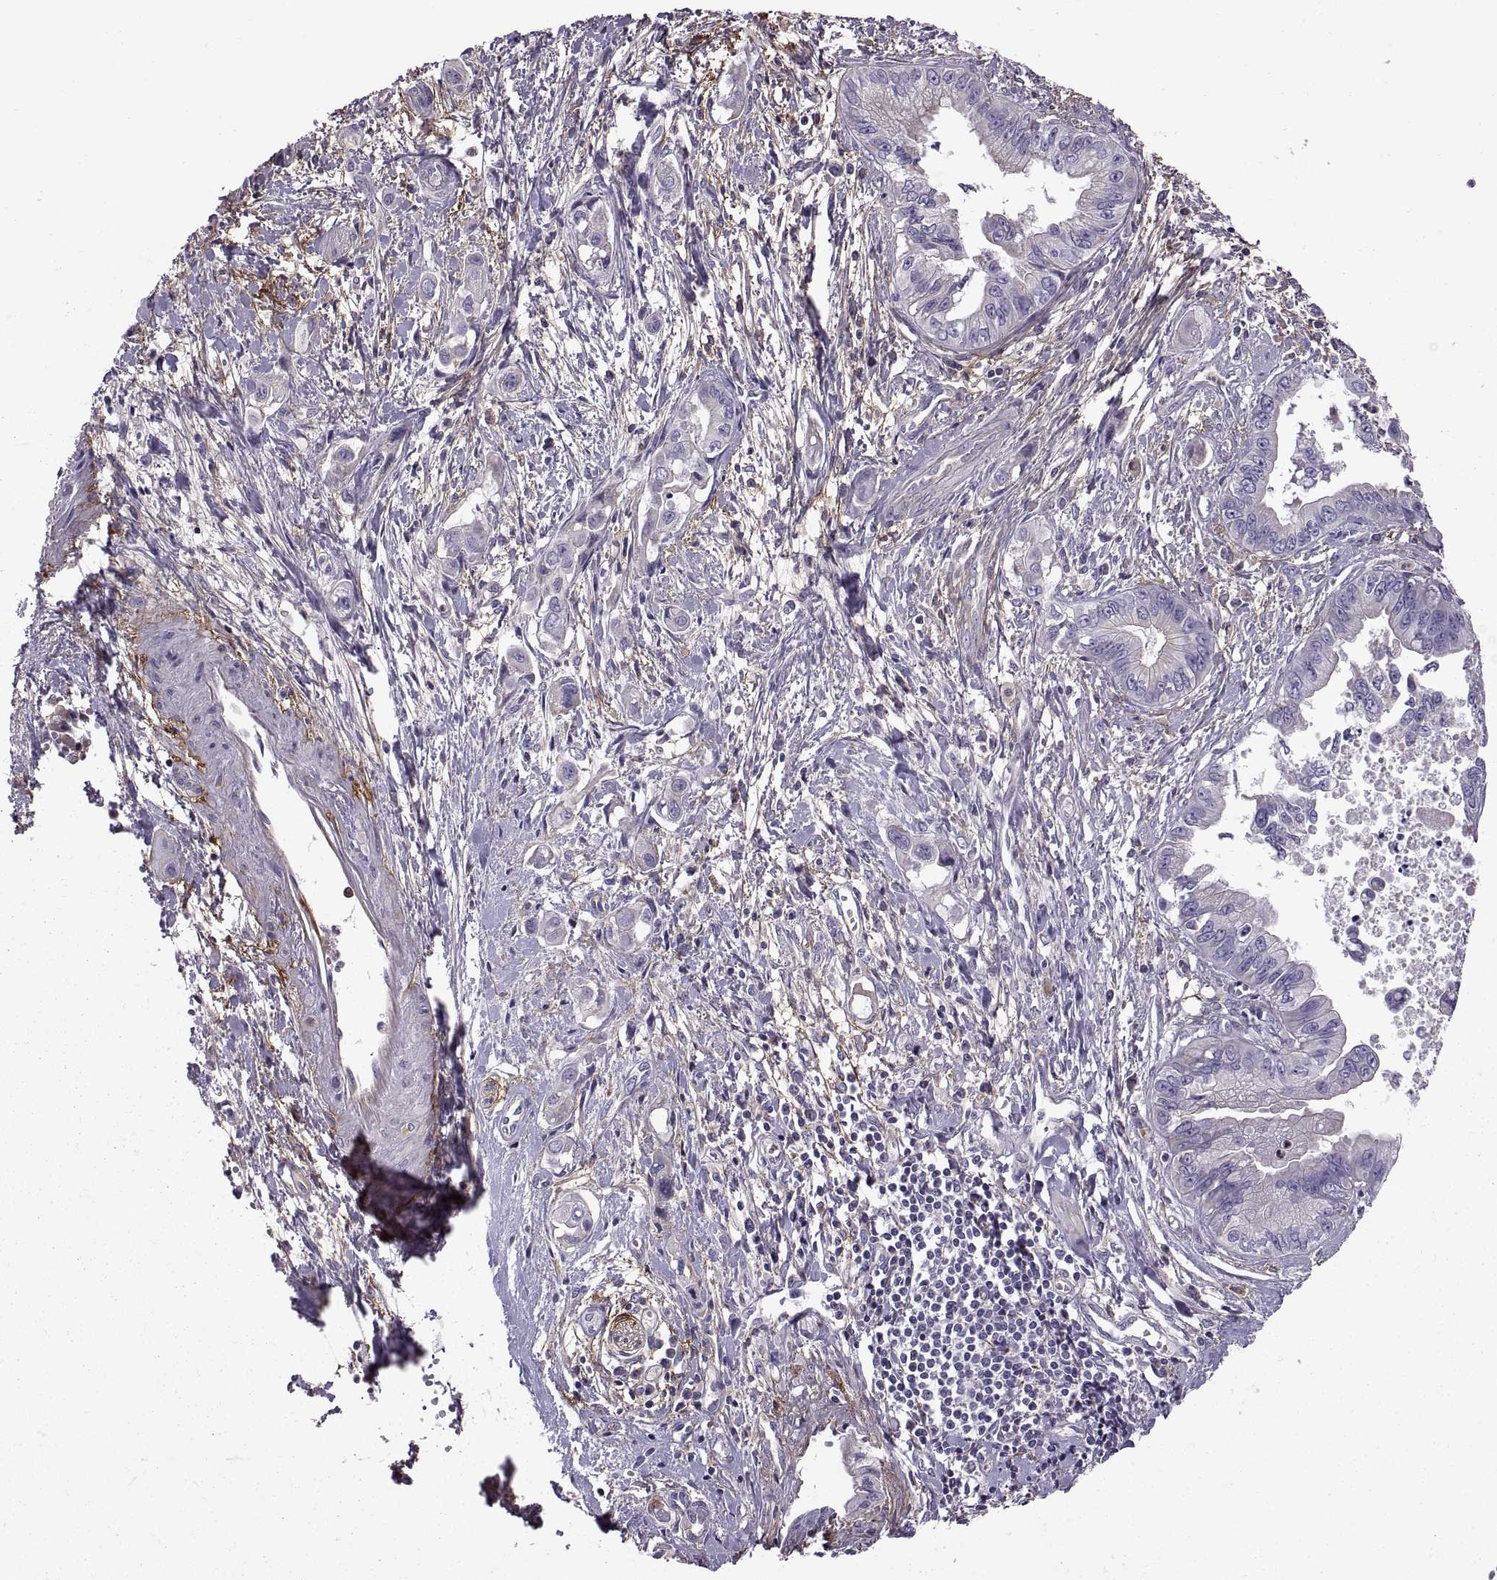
{"staining": {"intensity": "negative", "quantity": "none", "location": "none"}, "tissue": "pancreatic cancer", "cell_type": "Tumor cells", "image_type": "cancer", "snomed": [{"axis": "morphology", "description": "Adenocarcinoma, NOS"}, {"axis": "topography", "description": "Pancreas"}], "caption": "This is an immunohistochemistry image of human adenocarcinoma (pancreatic). There is no staining in tumor cells.", "gene": "EMILIN2", "patient": {"sex": "male", "age": 60}}